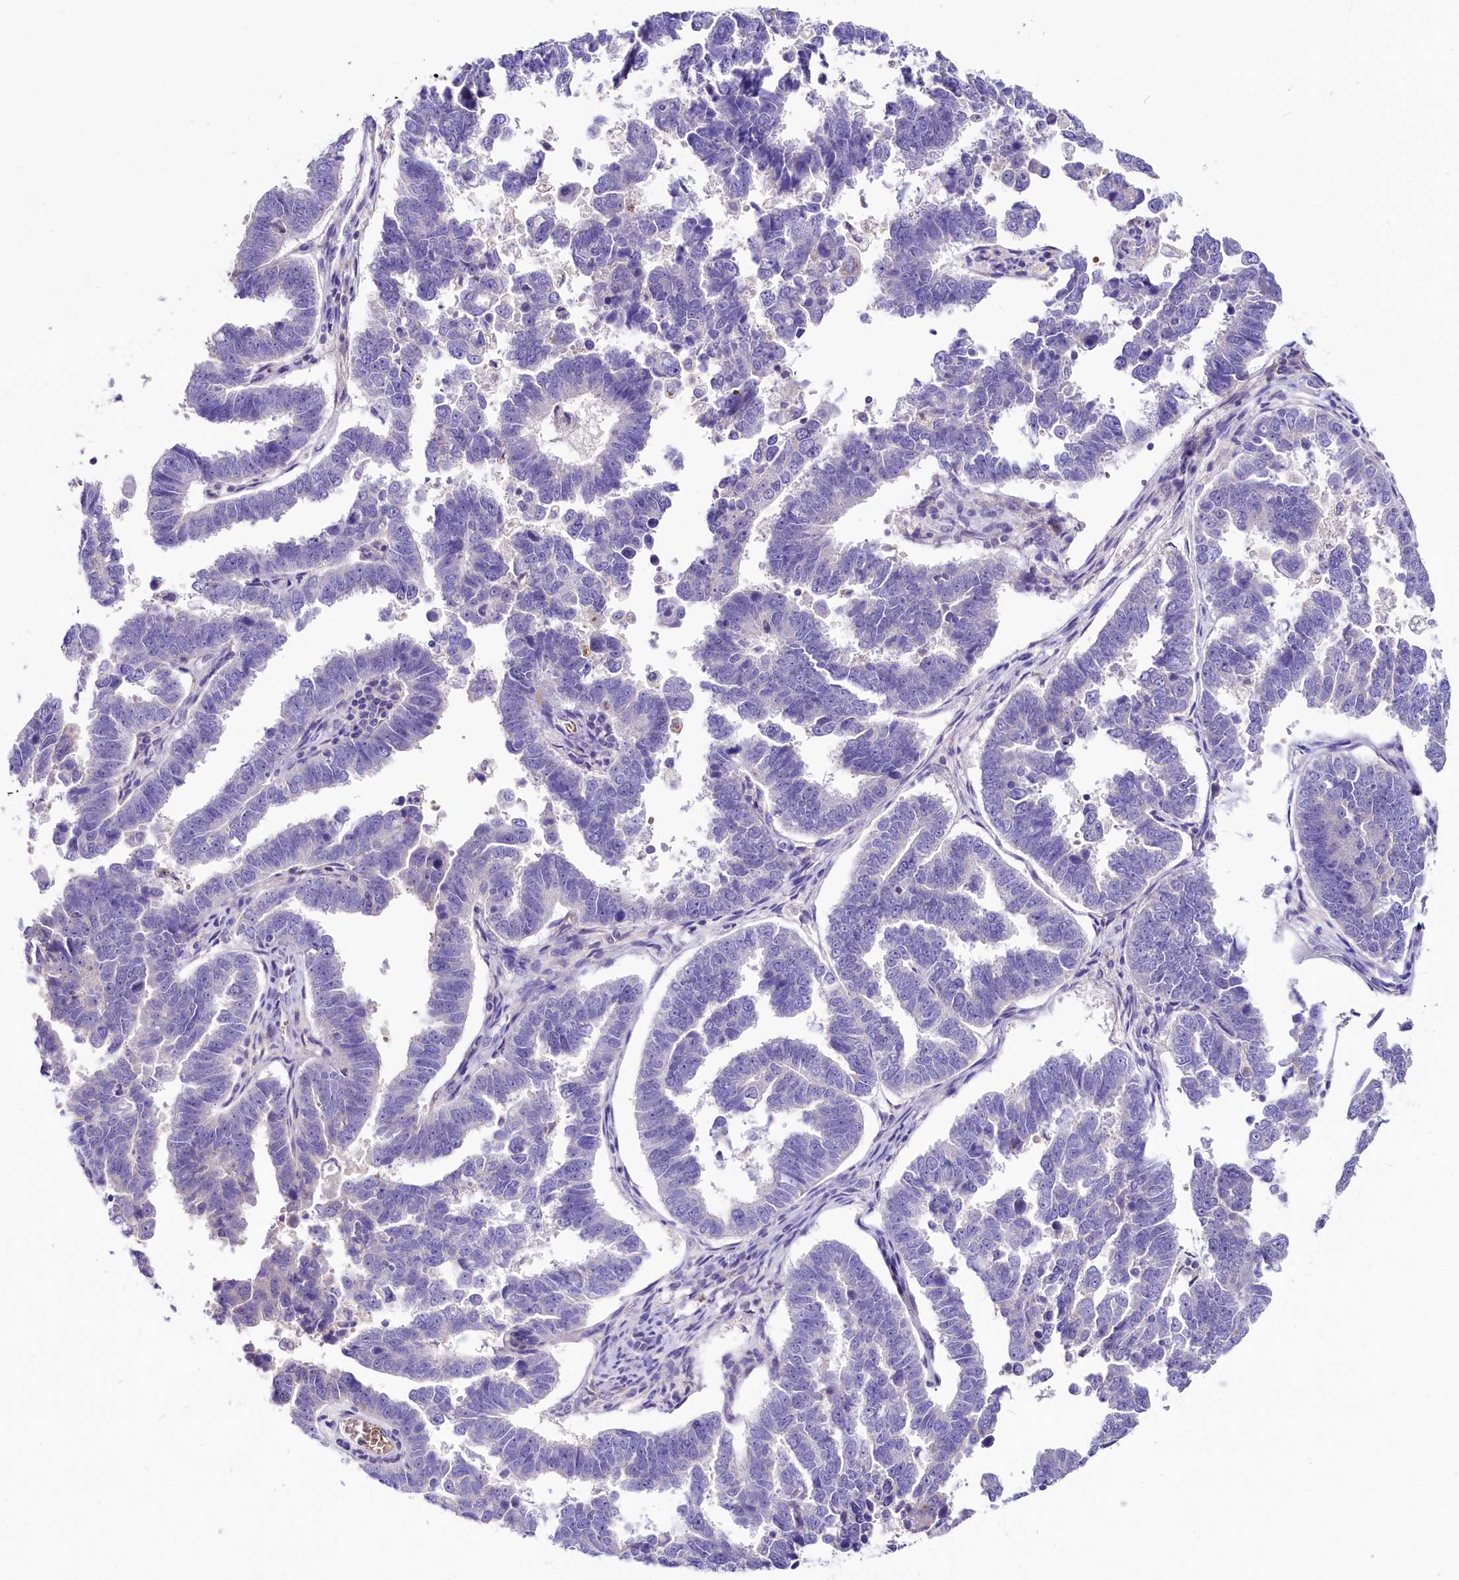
{"staining": {"intensity": "negative", "quantity": "none", "location": "none"}, "tissue": "endometrial cancer", "cell_type": "Tumor cells", "image_type": "cancer", "snomed": [{"axis": "morphology", "description": "Adenocarcinoma, NOS"}, {"axis": "topography", "description": "Endometrium"}], "caption": "IHC of endometrial adenocarcinoma demonstrates no staining in tumor cells. (DAB (3,3'-diaminobenzidine) immunohistochemistry visualized using brightfield microscopy, high magnification).", "gene": "ABHD5", "patient": {"sex": "female", "age": 75}}